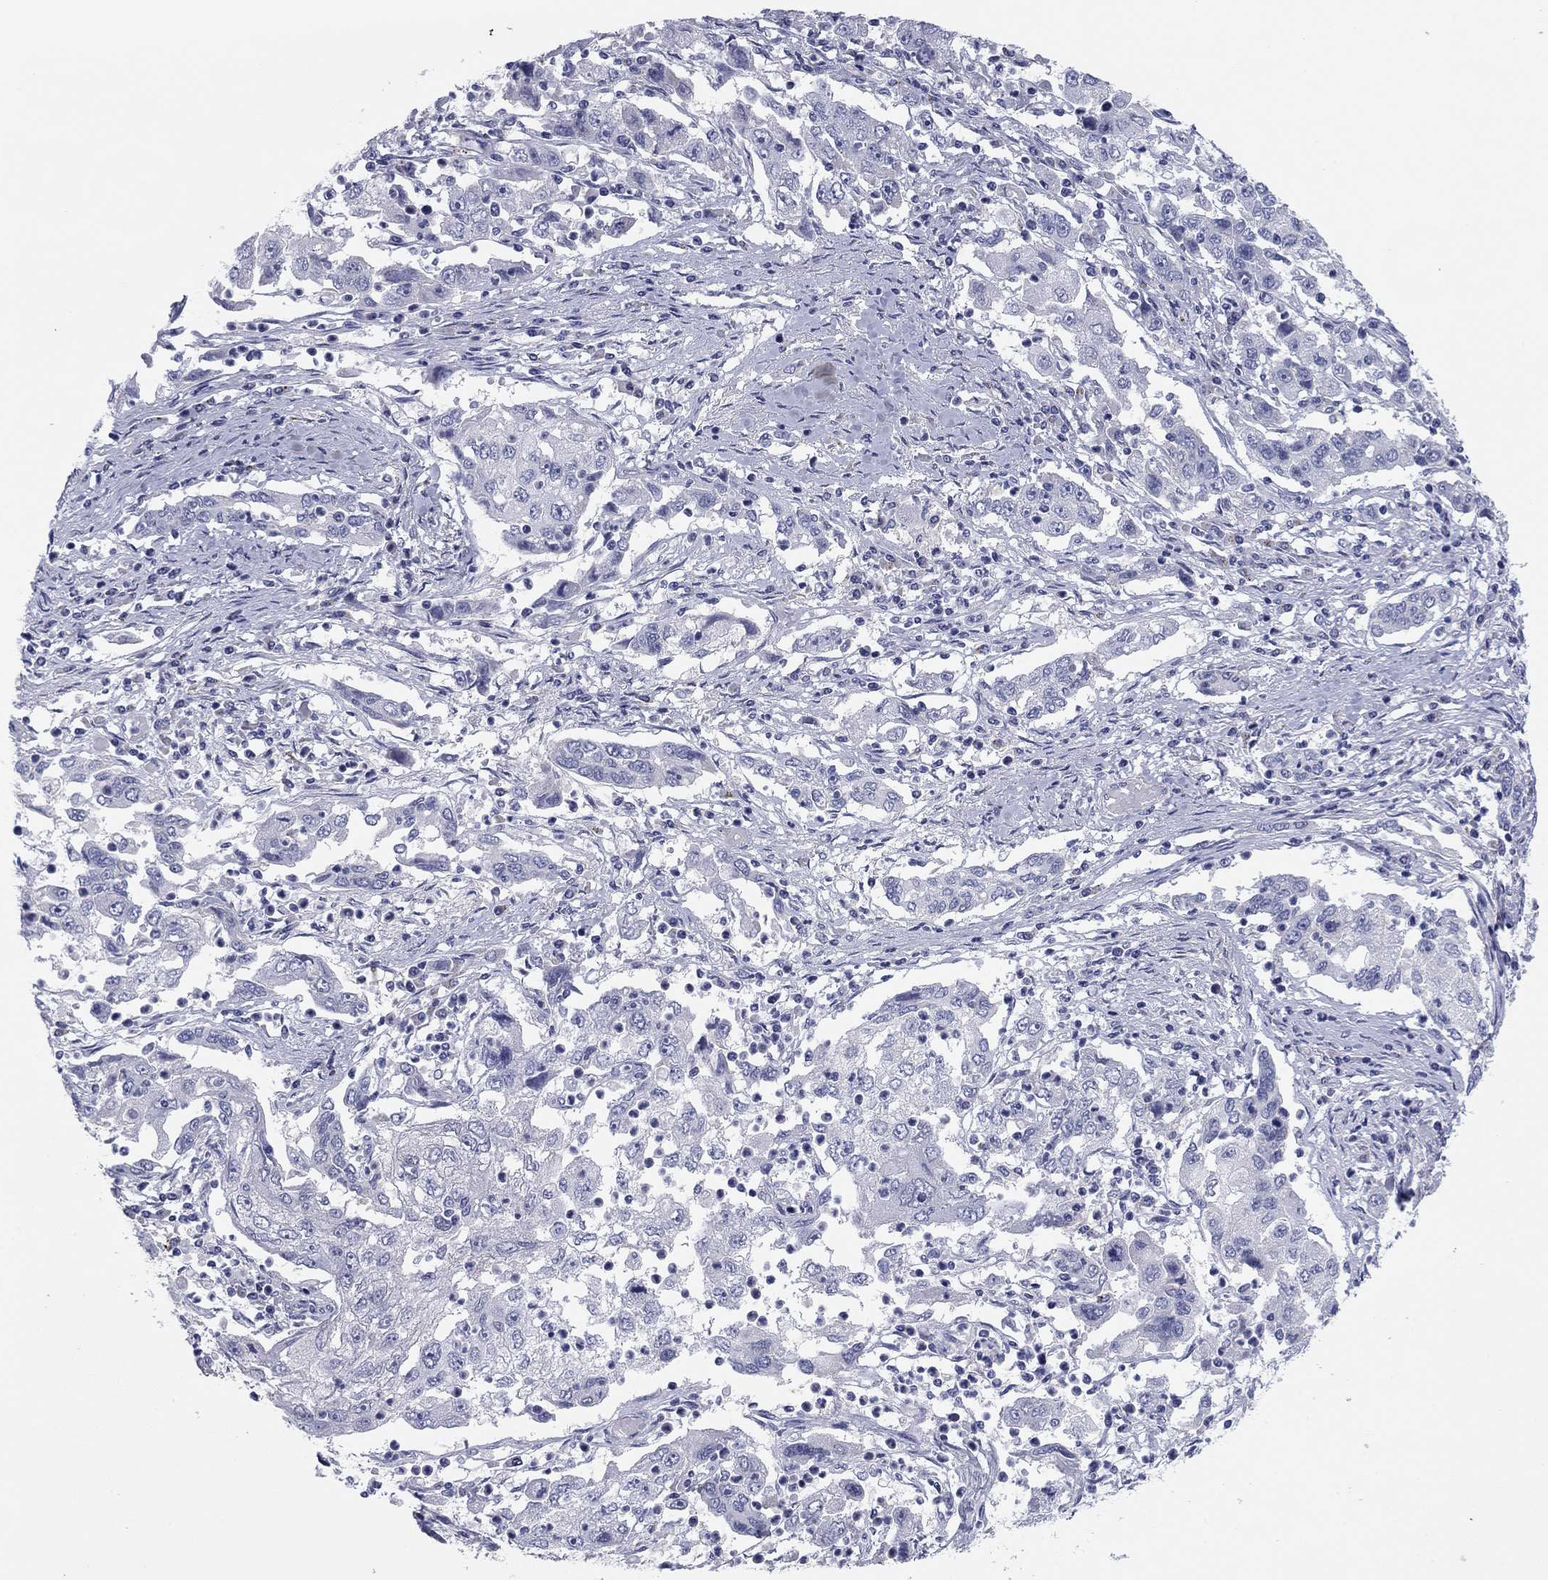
{"staining": {"intensity": "negative", "quantity": "none", "location": "none"}, "tissue": "cervical cancer", "cell_type": "Tumor cells", "image_type": "cancer", "snomed": [{"axis": "morphology", "description": "Squamous cell carcinoma, NOS"}, {"axis": "topography", "description": "Cervix"}], "caption": "Tumor cells show no significant protein positivity in cervical cancer (squamous cell carcinoma).", "gene": "SEPTIN3", "patient": {"sex": "female", "age": 36}}